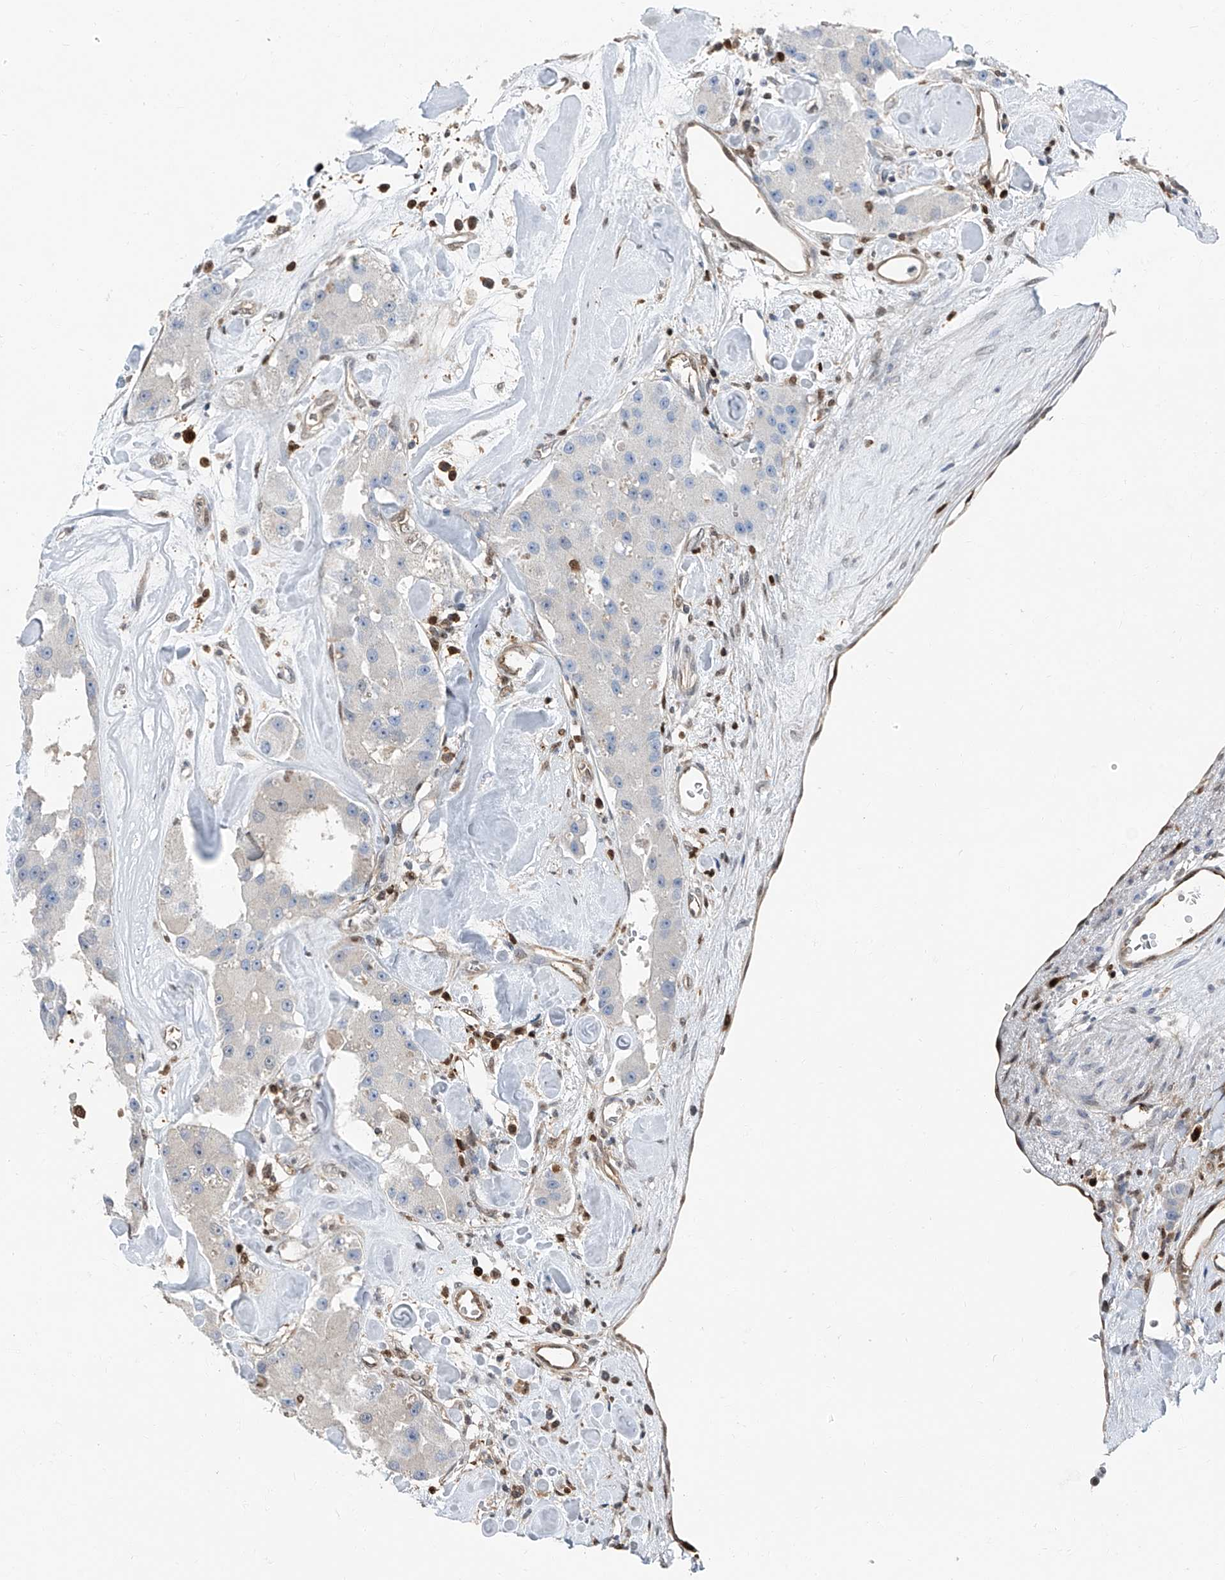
{"staining": {"intensity": "negative", "quantity": "none", "location": "none"}, "tissue": "carcinoid", "cell_type": "Tumor cells", "image_type": "cancer", "snomed": [{"axis": "morphology", "description": "Carcinoid, malignant, NOS"}, {"axis": "topography", "description": "Pancreas"}], "caption": "An image of carcinoid stained for a protein demonstrates no brown staining in tumor cells. The staining is performed using DAB brown chromogen with nuclei counter-stained in using hematoxylin.", "gene": "PSMB10", "patient": {"sex": "male", "age": 41}}